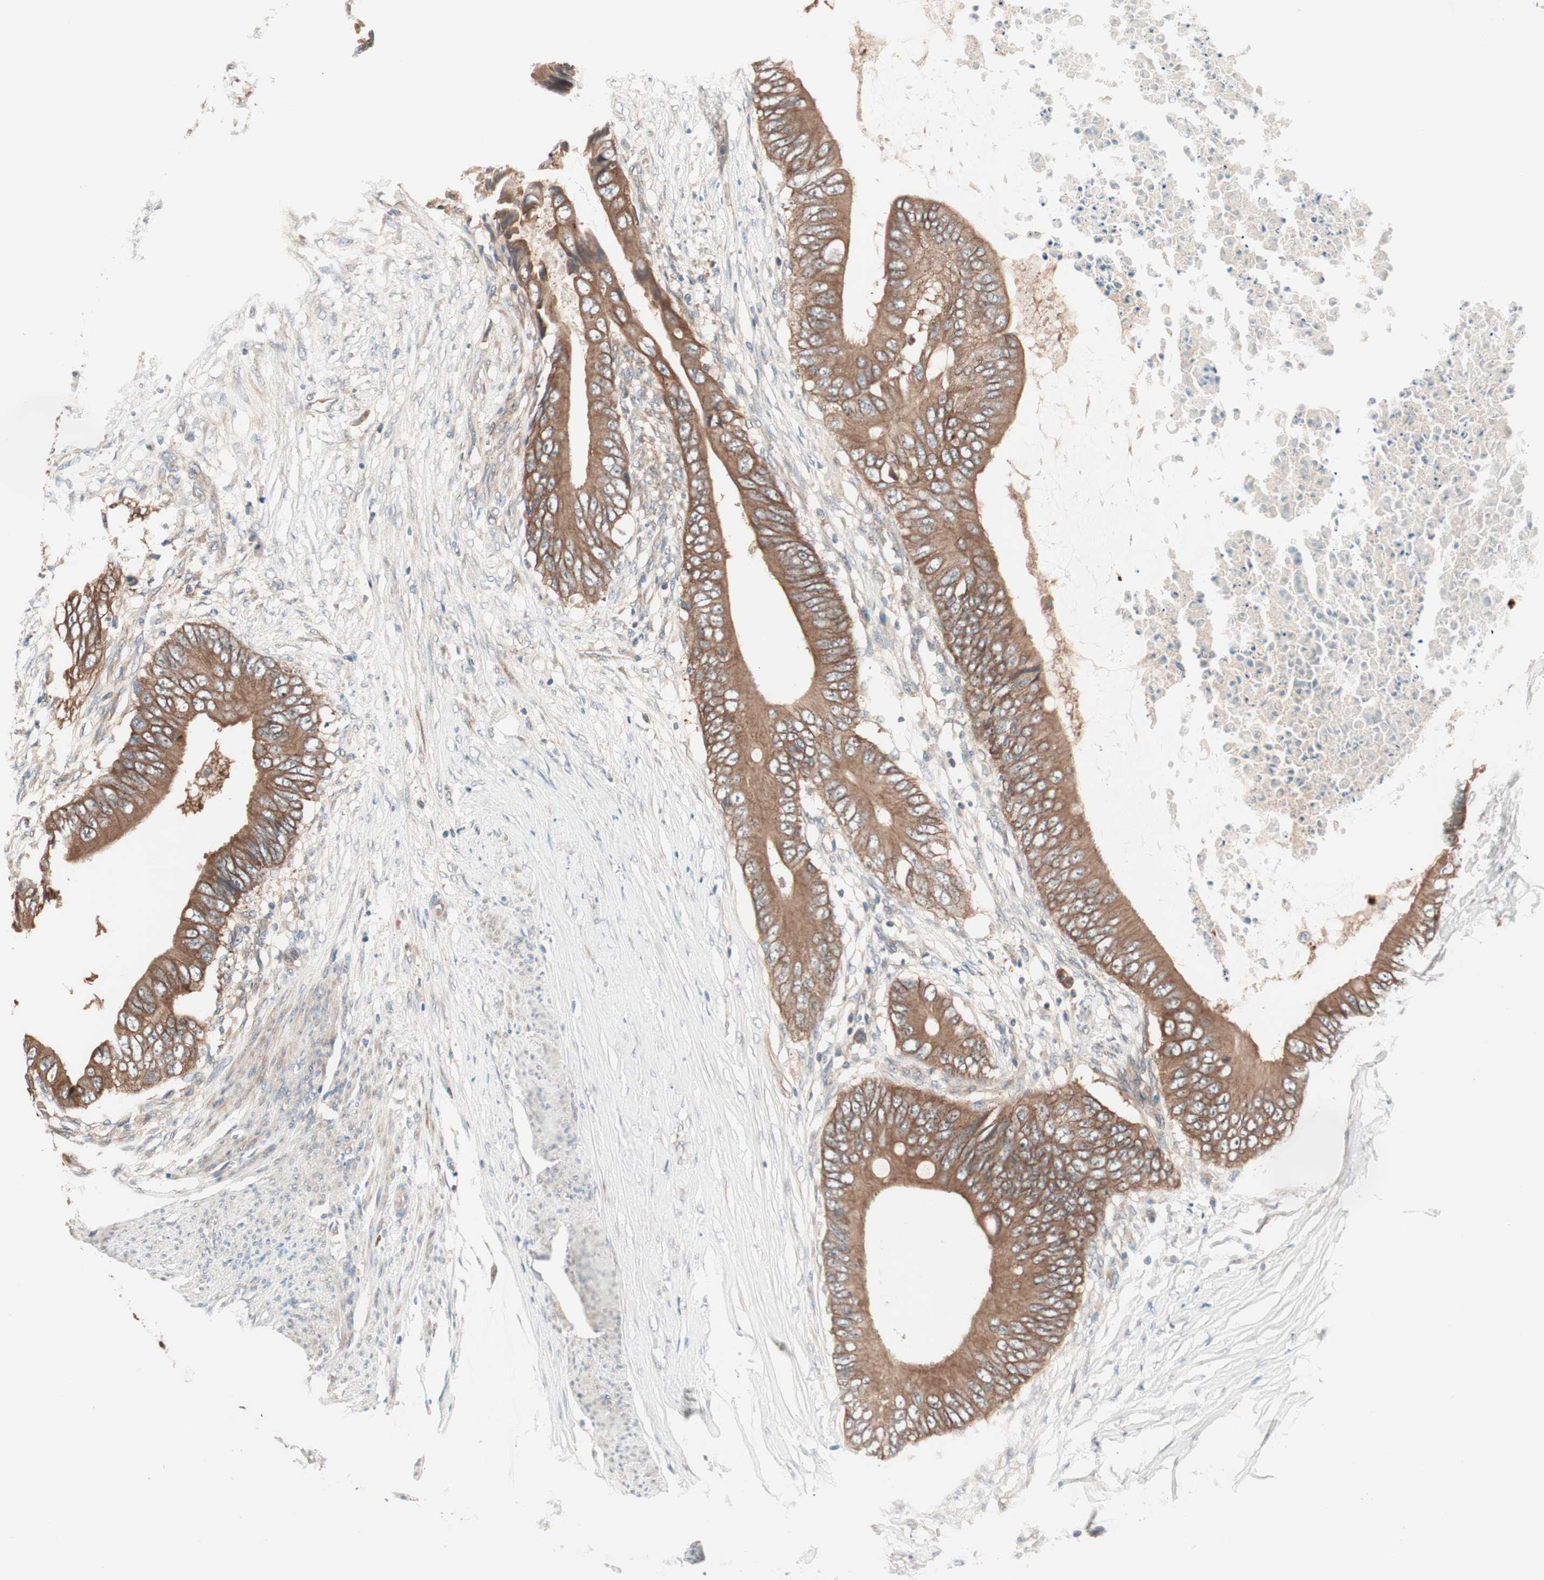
{"staining": {"intensity": "strong", "quantity": ">75%", "location": "cytoplasmic/membranous"}, "tissue": "colorectal cancer", "cell_type": "Tumor cells", "image_type": "cancer", "snomed": [{"axis": "morphology", "description": "Normal tissue, NOS"}, {"axis": "morphology", "description": "Adenocarcinoma, NOS"}, {"axis": "topography", "description": "Rectum"}, {"axis": "topography", "description": "Peripheral nerve tissue"}], "caption": "IHC (DAB) staining of colorectal adenocarcinoma demonstrates strong cytoplasmic/membranous protein positivity in approximately >75% of tumor cells.", "gene": "TSG101", "patient": {"sex": "female", "age": 77}}